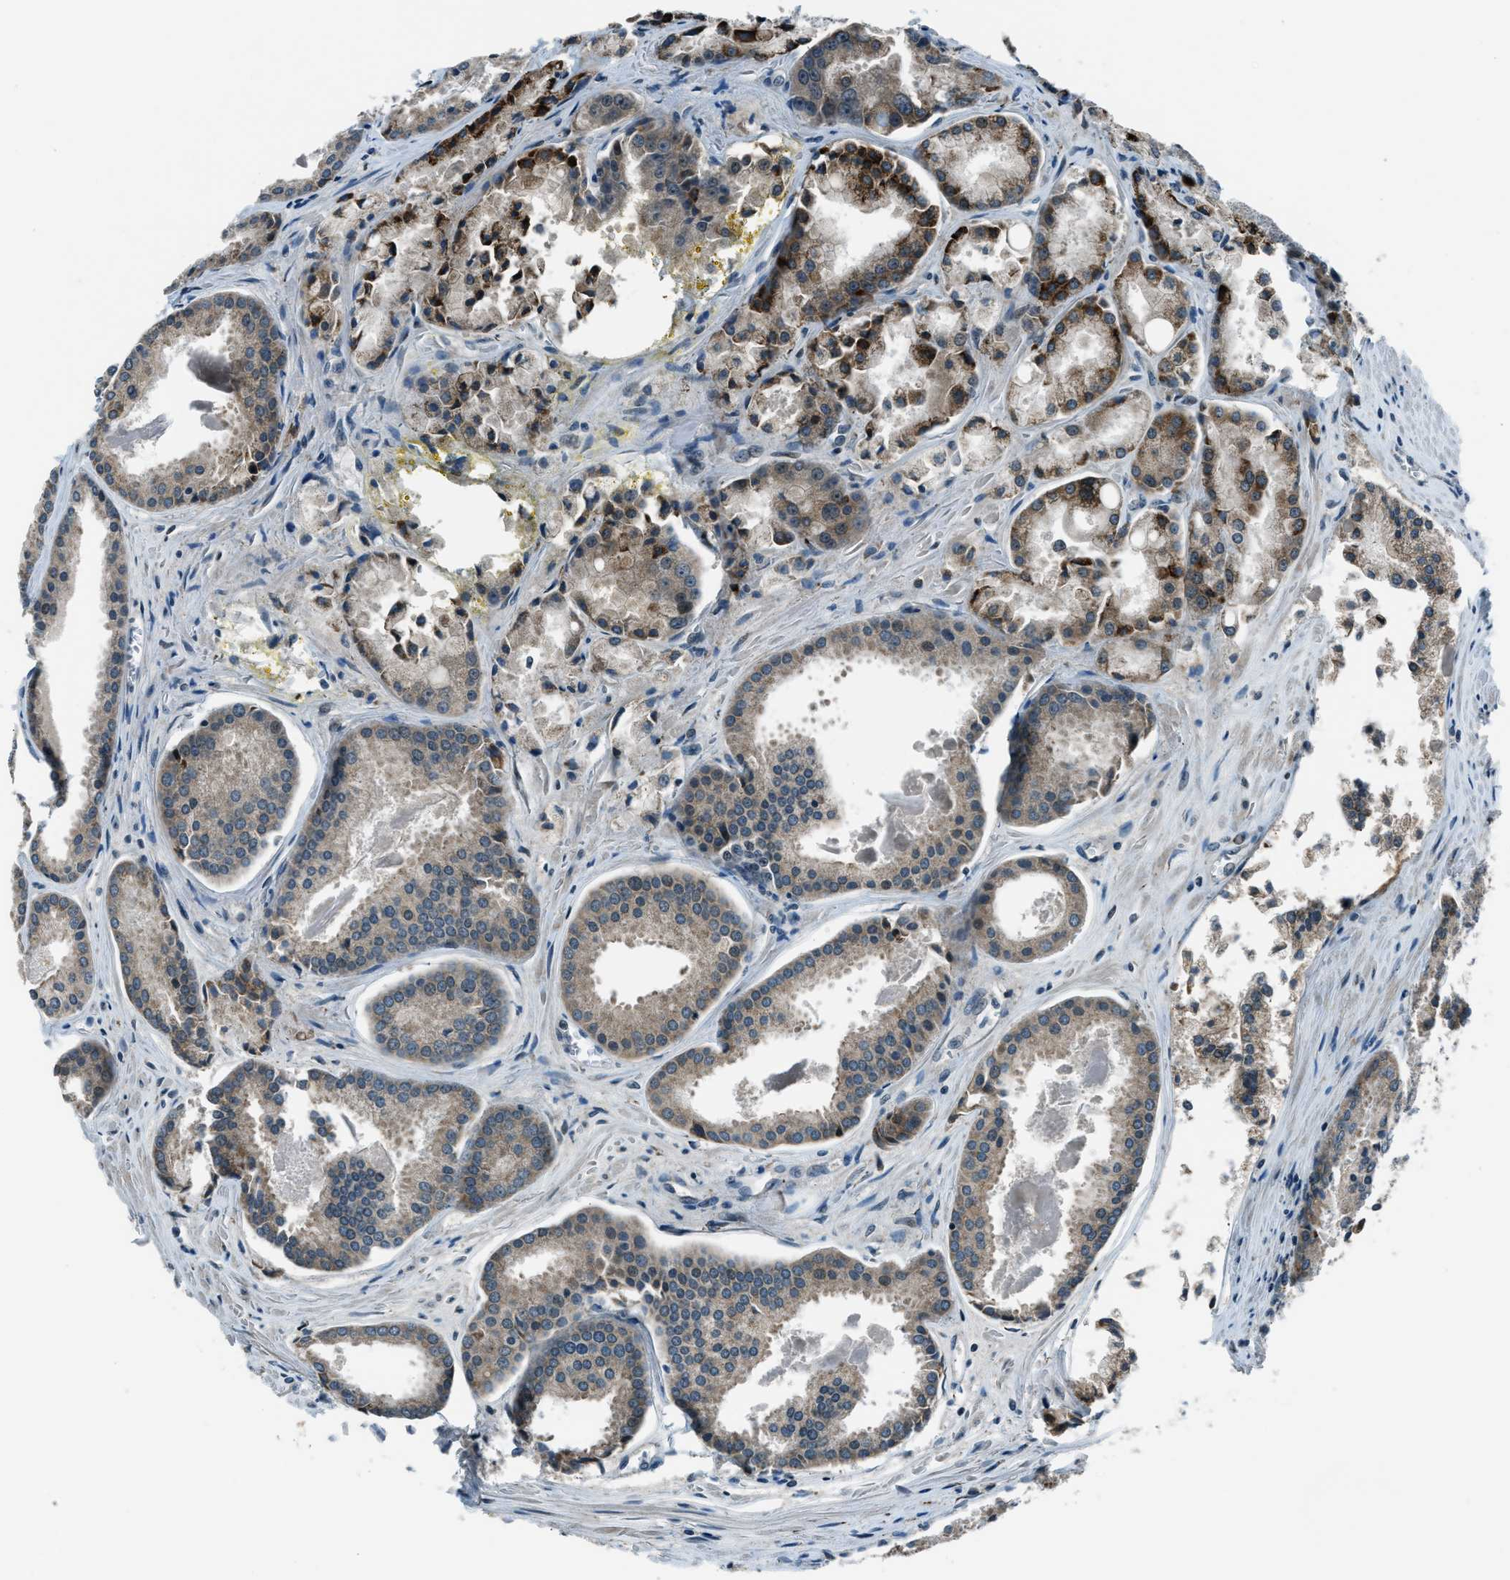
{"staining": {"intensity": "moderate", "quantity": "25%-75%", "location": "cytoplasmic/membranous"}, "tissue": "prostate cancer", "cell_type": "Tumor cells", "image_type": "cancer", "snomed": [{"axis": "morphology", "description": "Adenocarcinoma, Low grade"}, {"axis": "topography", "description": "Prostate"}], "caption": "Immunohistochemistry (IHC) (DAB (3,3'-diaminobenzidine)) staining of human prostate low-grade adenocarcinoma exhibits moderate cytoplasmic/membranous protein expression in approximately 25%-75% of tumor cells.", "gene": "ACTL9", "patient": {"sex": "male", "age": 64}}